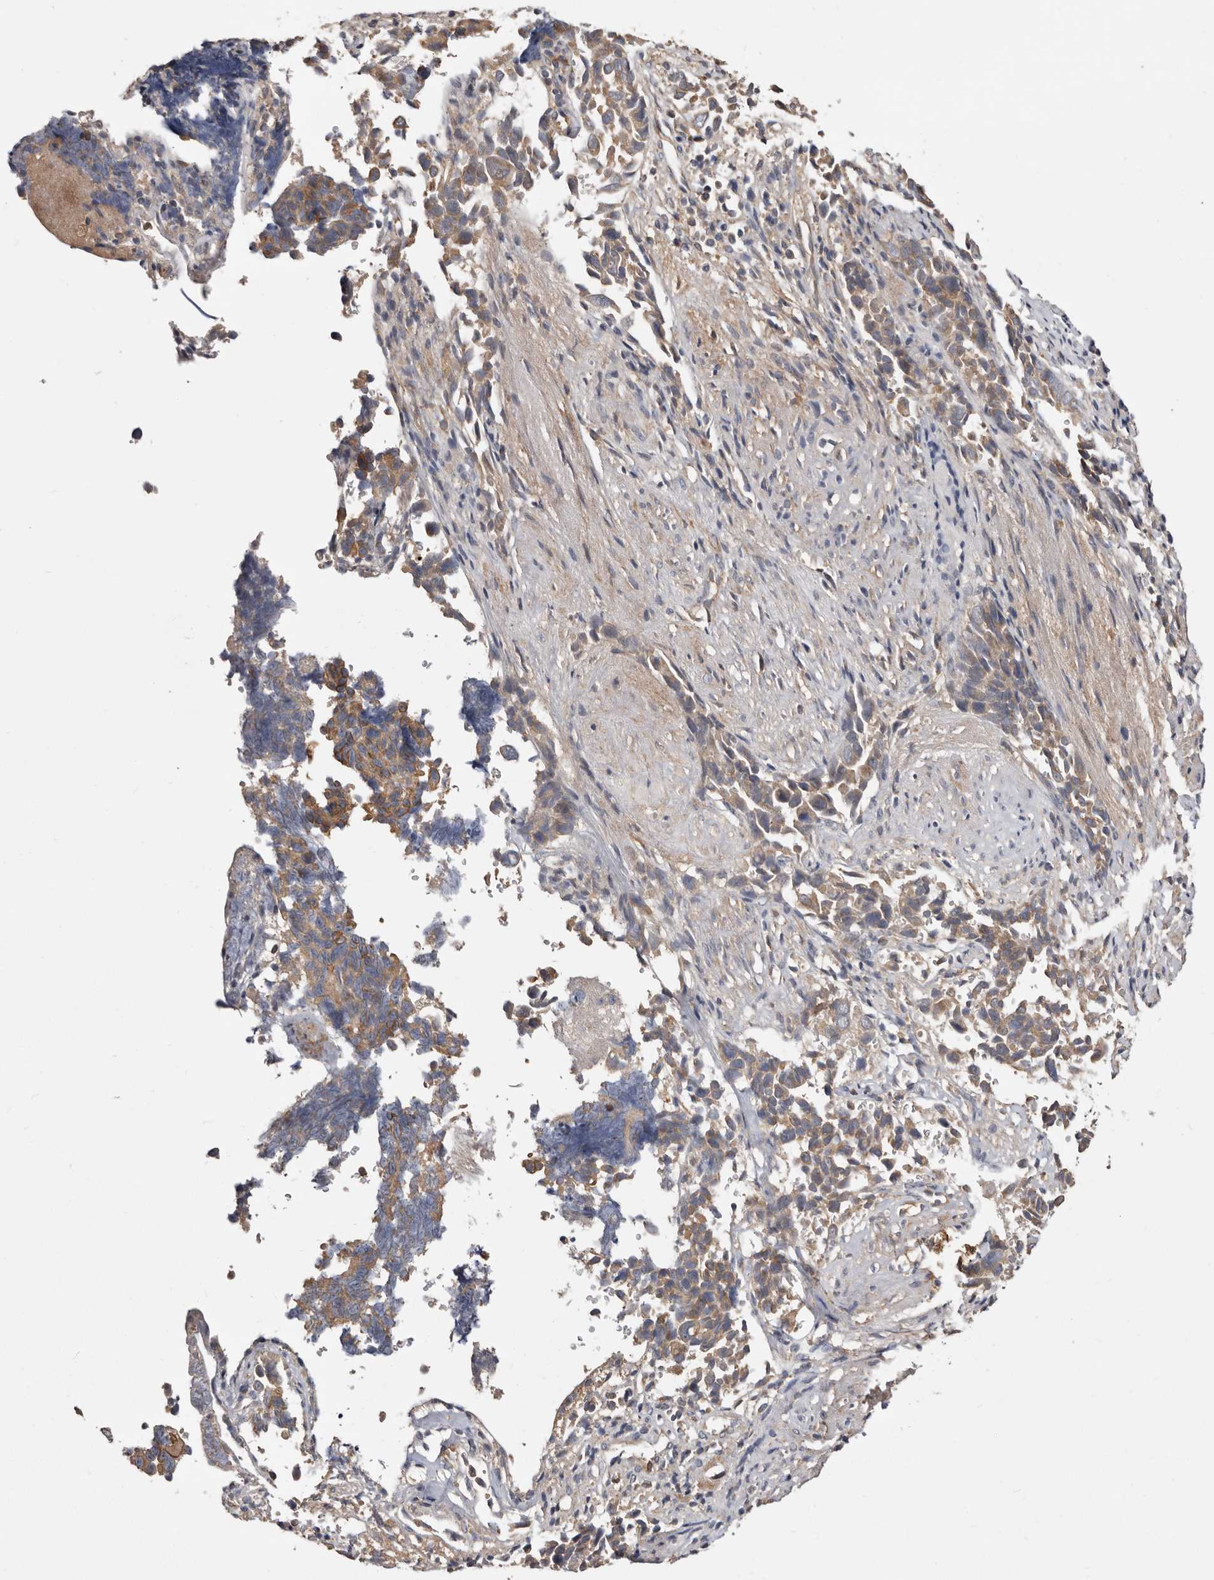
{"staining": {"intensity": "moderate", "quantity": ">75%", "location": "cytoplasmic/membranous"}, "tissue": "liver cancer", "cell_type": "Tumor cells", "image_type": "cancer", "snomed": [{"axis": "morphology", "description": "Cholangiocarcinoma"}, {"axis": "topography", "description": "Liver"}], "caption": "Brown immunohistochemical staining in human liver cholangiocarcinoma displays moderate cytoplasmic/membranous positivity in about >75% of tumor cells.", "gene": "LRRC25", "patient": {"sex": "female", "age": 79}}